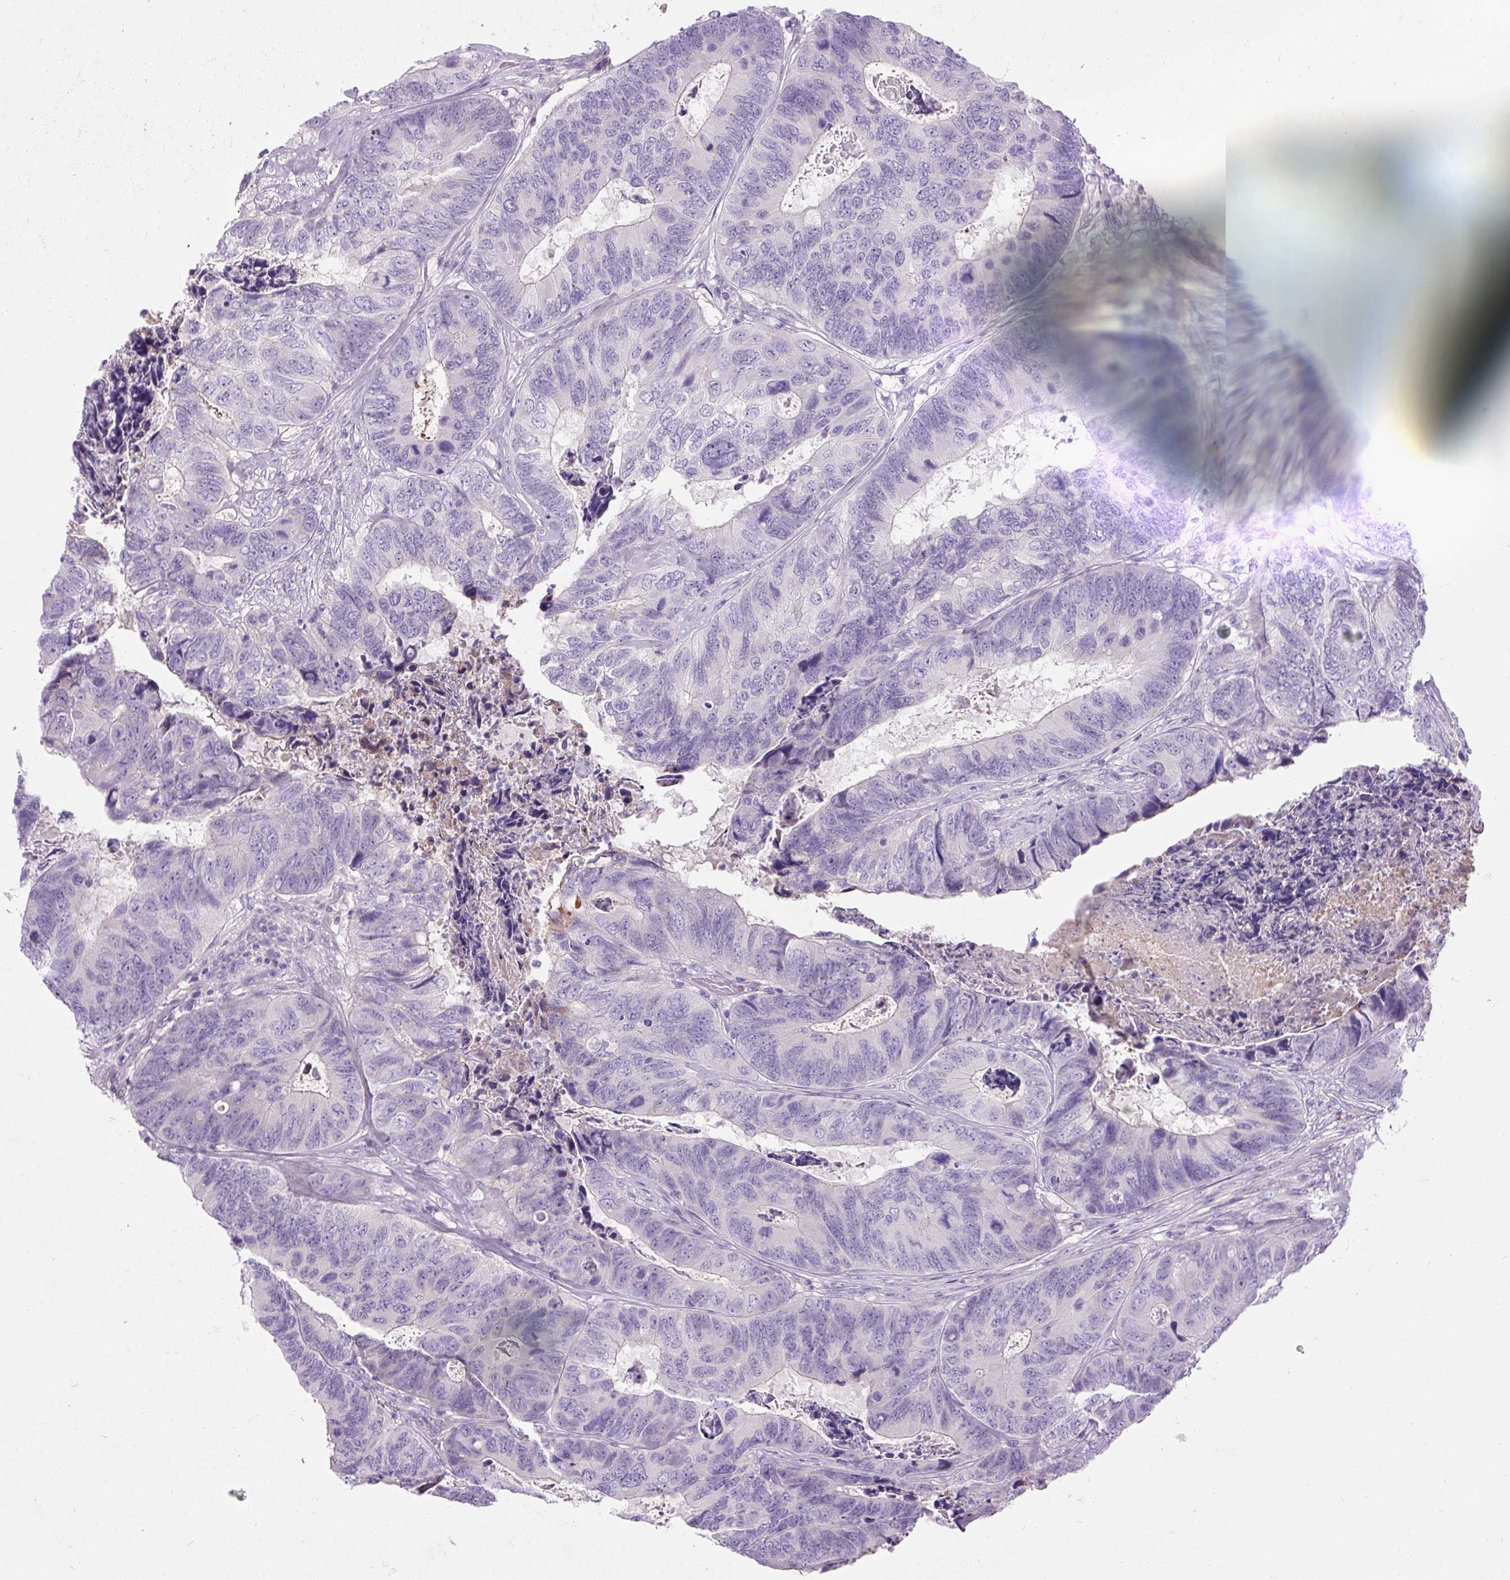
{"staining": {"intensity": "negative", "quantity": "none", "location": "none"}, "tissue": "colorectal cancer", "cell_type": "Tumor cells", "image_type": "cancer", "snomed": [{"axis": "morphology", "description": "Adenocarcinoma, NOS"}, {"axis": "topography", "description": "Colon"}], "caption": "Immunohistochemistry image of neoplastic tissue: human adenocarcinoma (colorectal) stained with DAB reveals no significant protein staining in tumor cells.", "gene": "ARRDC2", "patient": {"sex": "female", "age": 67}}